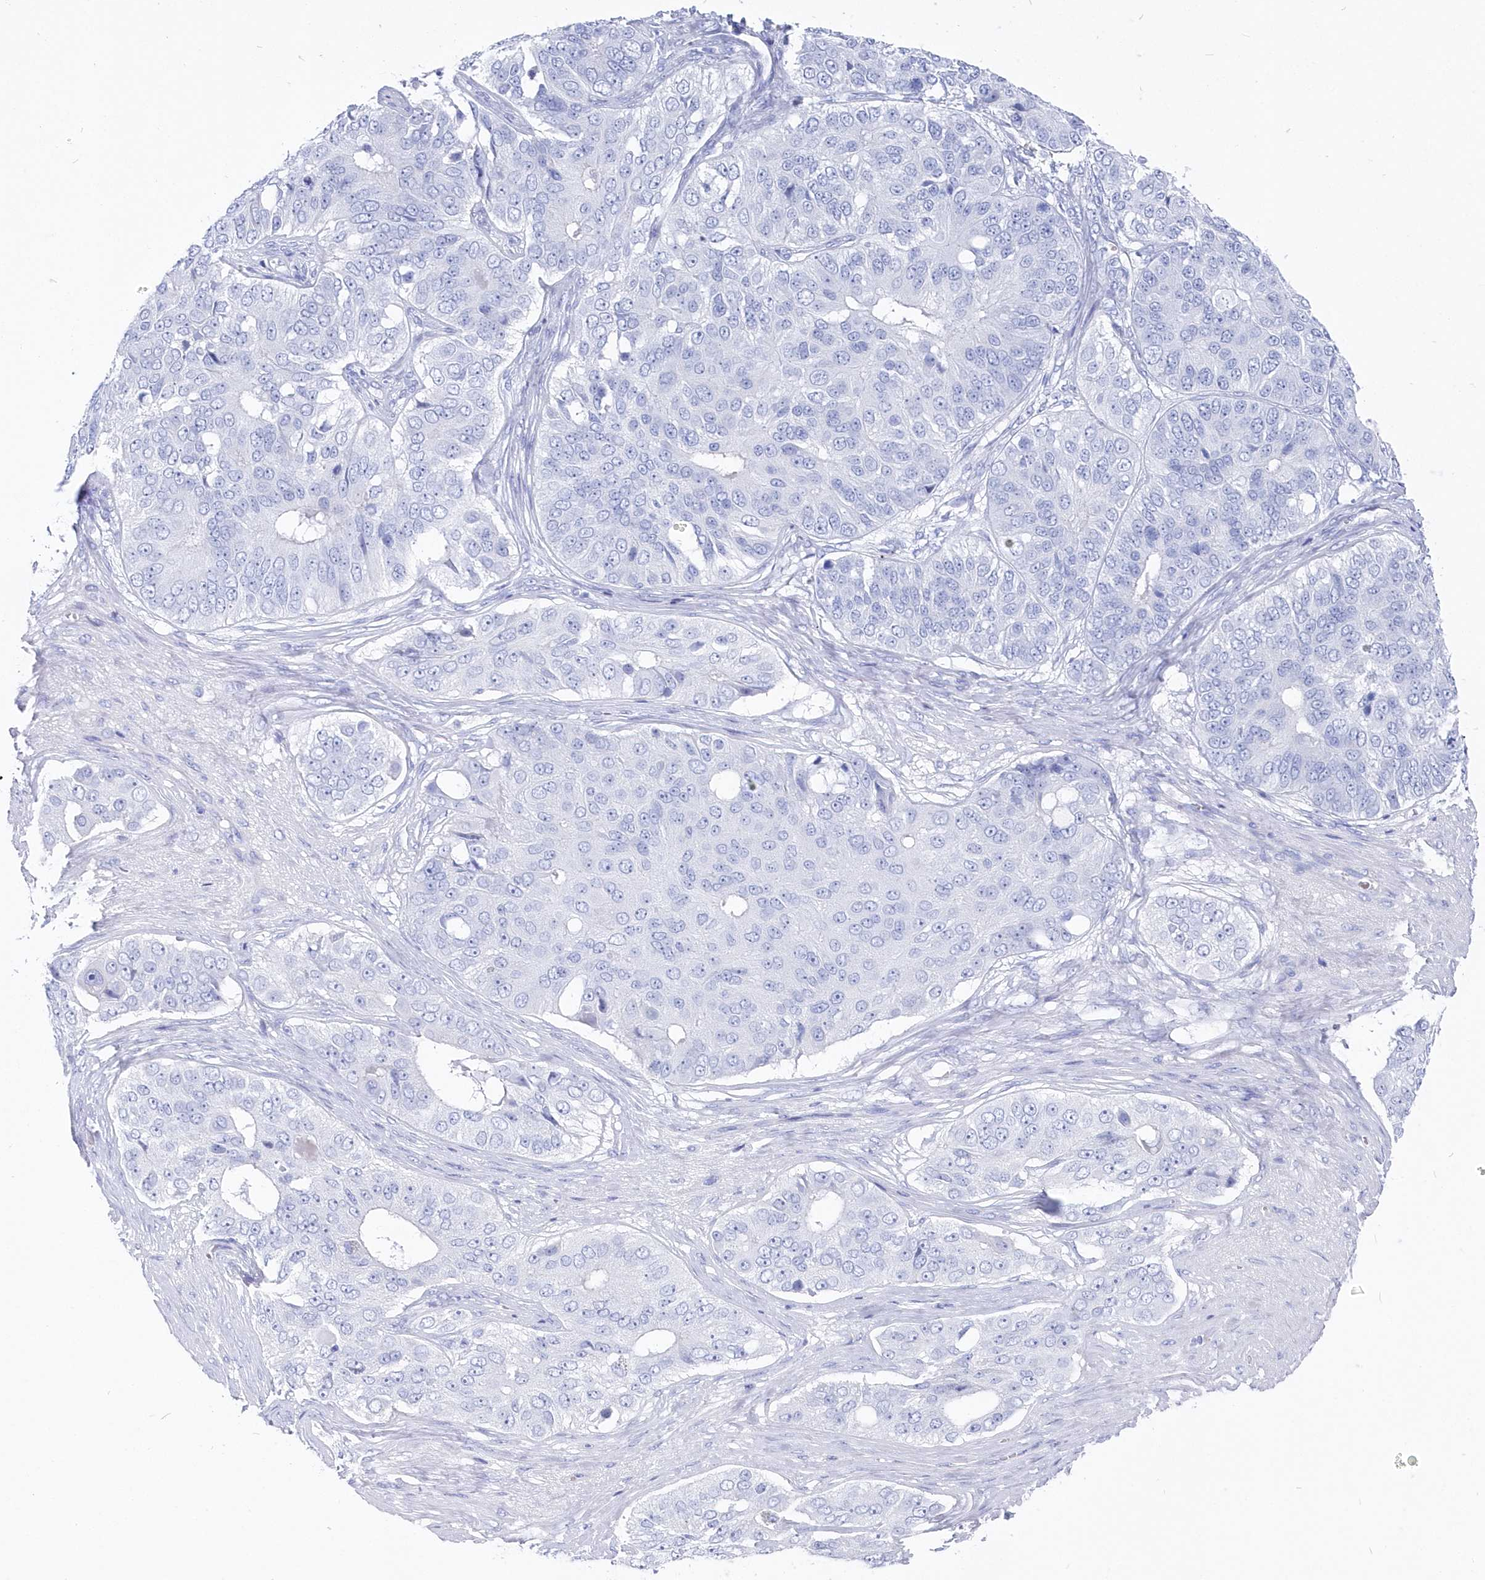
{"staining": {"intensity": "negative", "quantity": "none", "location": "none"}, "tissue": "ovarian cancer", "cell_type": "Tumor cells", "image_type": "cancer", "snomed": [{"axis": "morphology", "description": "Carcinoma, endometroid"}, {"axis": "topography", "description": "Ovary"}], "caption": "DAB (3,3'-diaminobenzidine) immunohistochemical staining of human ovarian endometroid carcinoma displays no significant expression in tumor cells.", "gene": "CSNK1G2", "patient": {"sex": "female", "age": 51}}